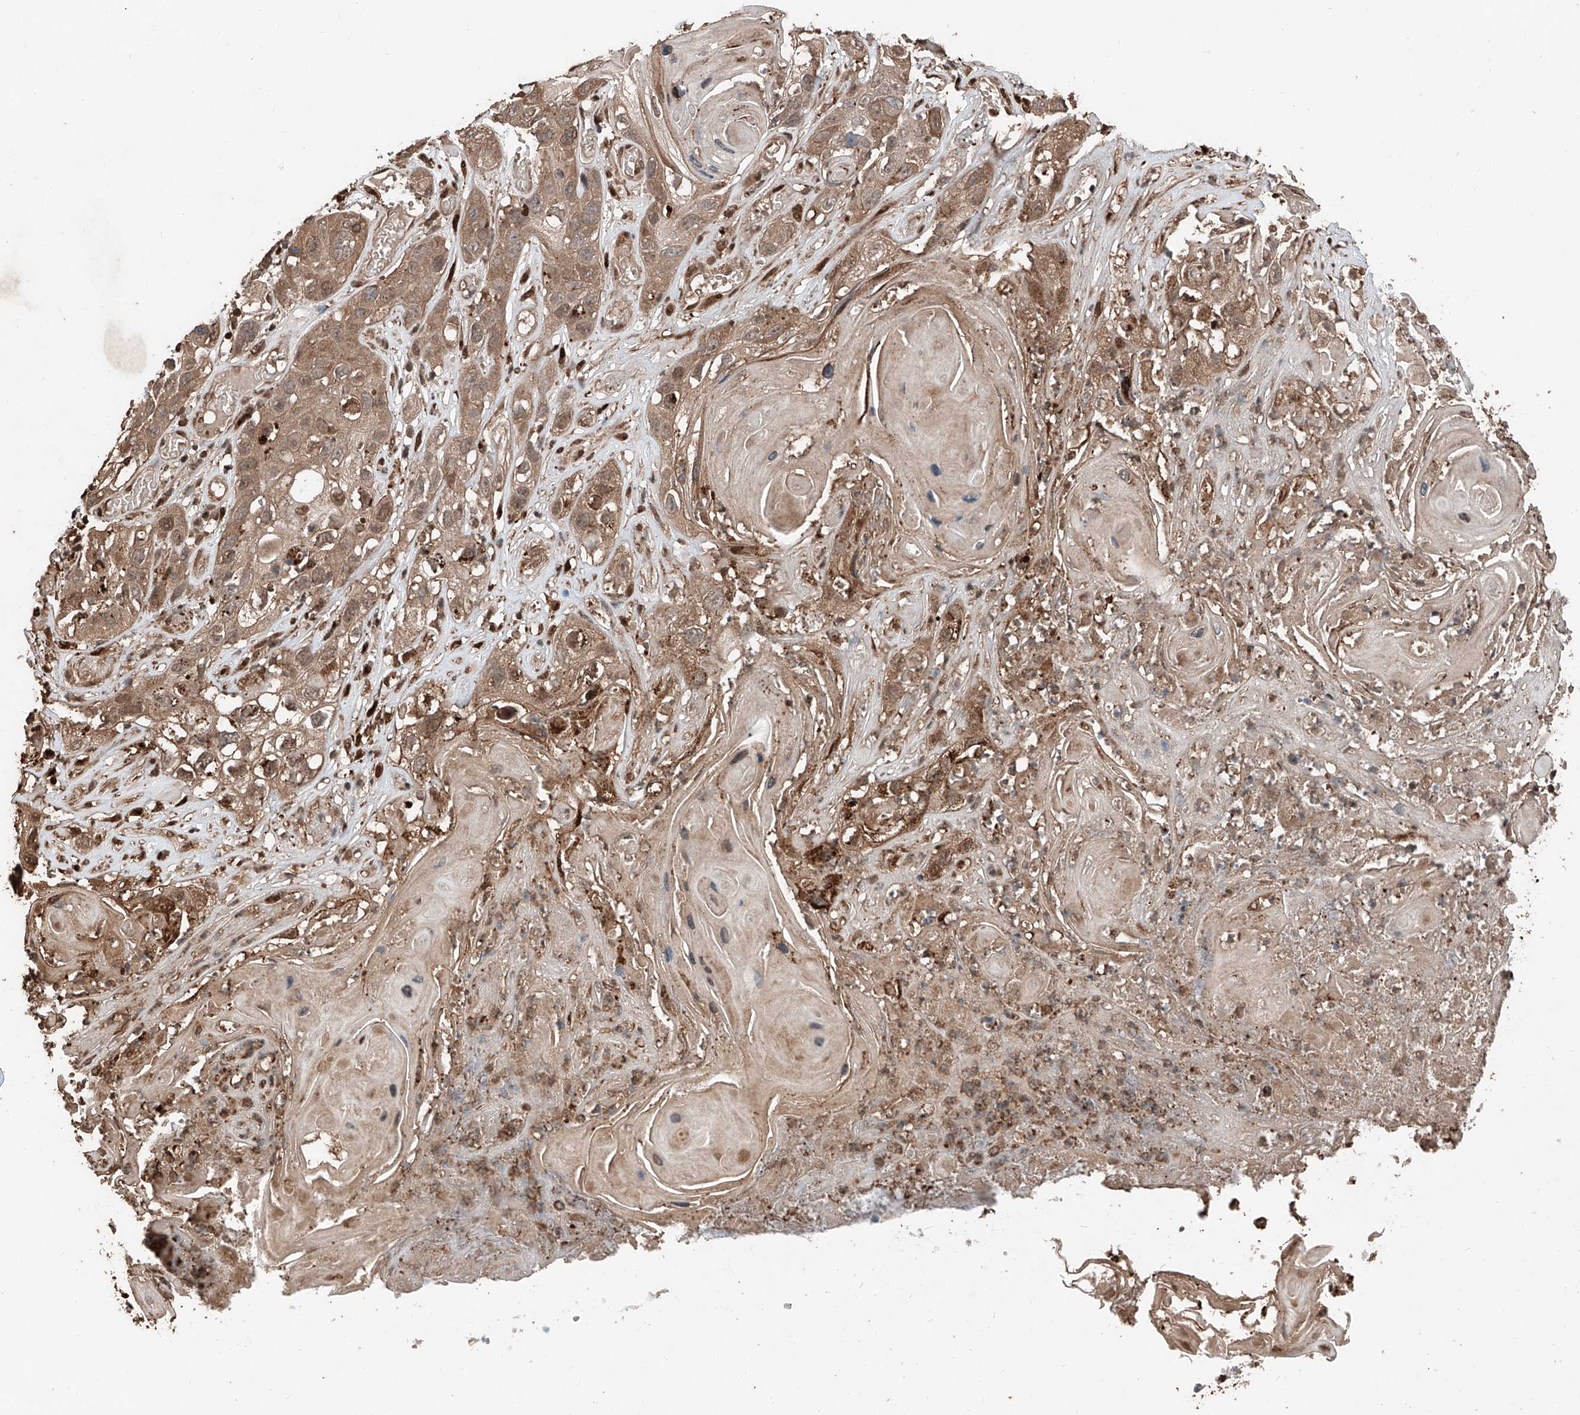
{"staining": {"intensity": "moderate", "quantity": ">75%", "location": "cytoplasmic/membranous,nuclear"}, "tissue": "skin cancer", "cell_type": "Tumor cells", "image_type": "cancer", "snomed": [{"axis": "morphology", "description": "Squamous cell carcinoma, NOS"}, {"axis": "topography", "description": "Skin"}], "caption": "This is an image of immunohistochemistry (IHC) staining of squamous cell carcinoma (skin), which shows moderate expression in the cytoplasmic/membranous and nuclear of tumor cells.", "gene": "RMND1", "patient": {"sex": "male", "age": 55}}